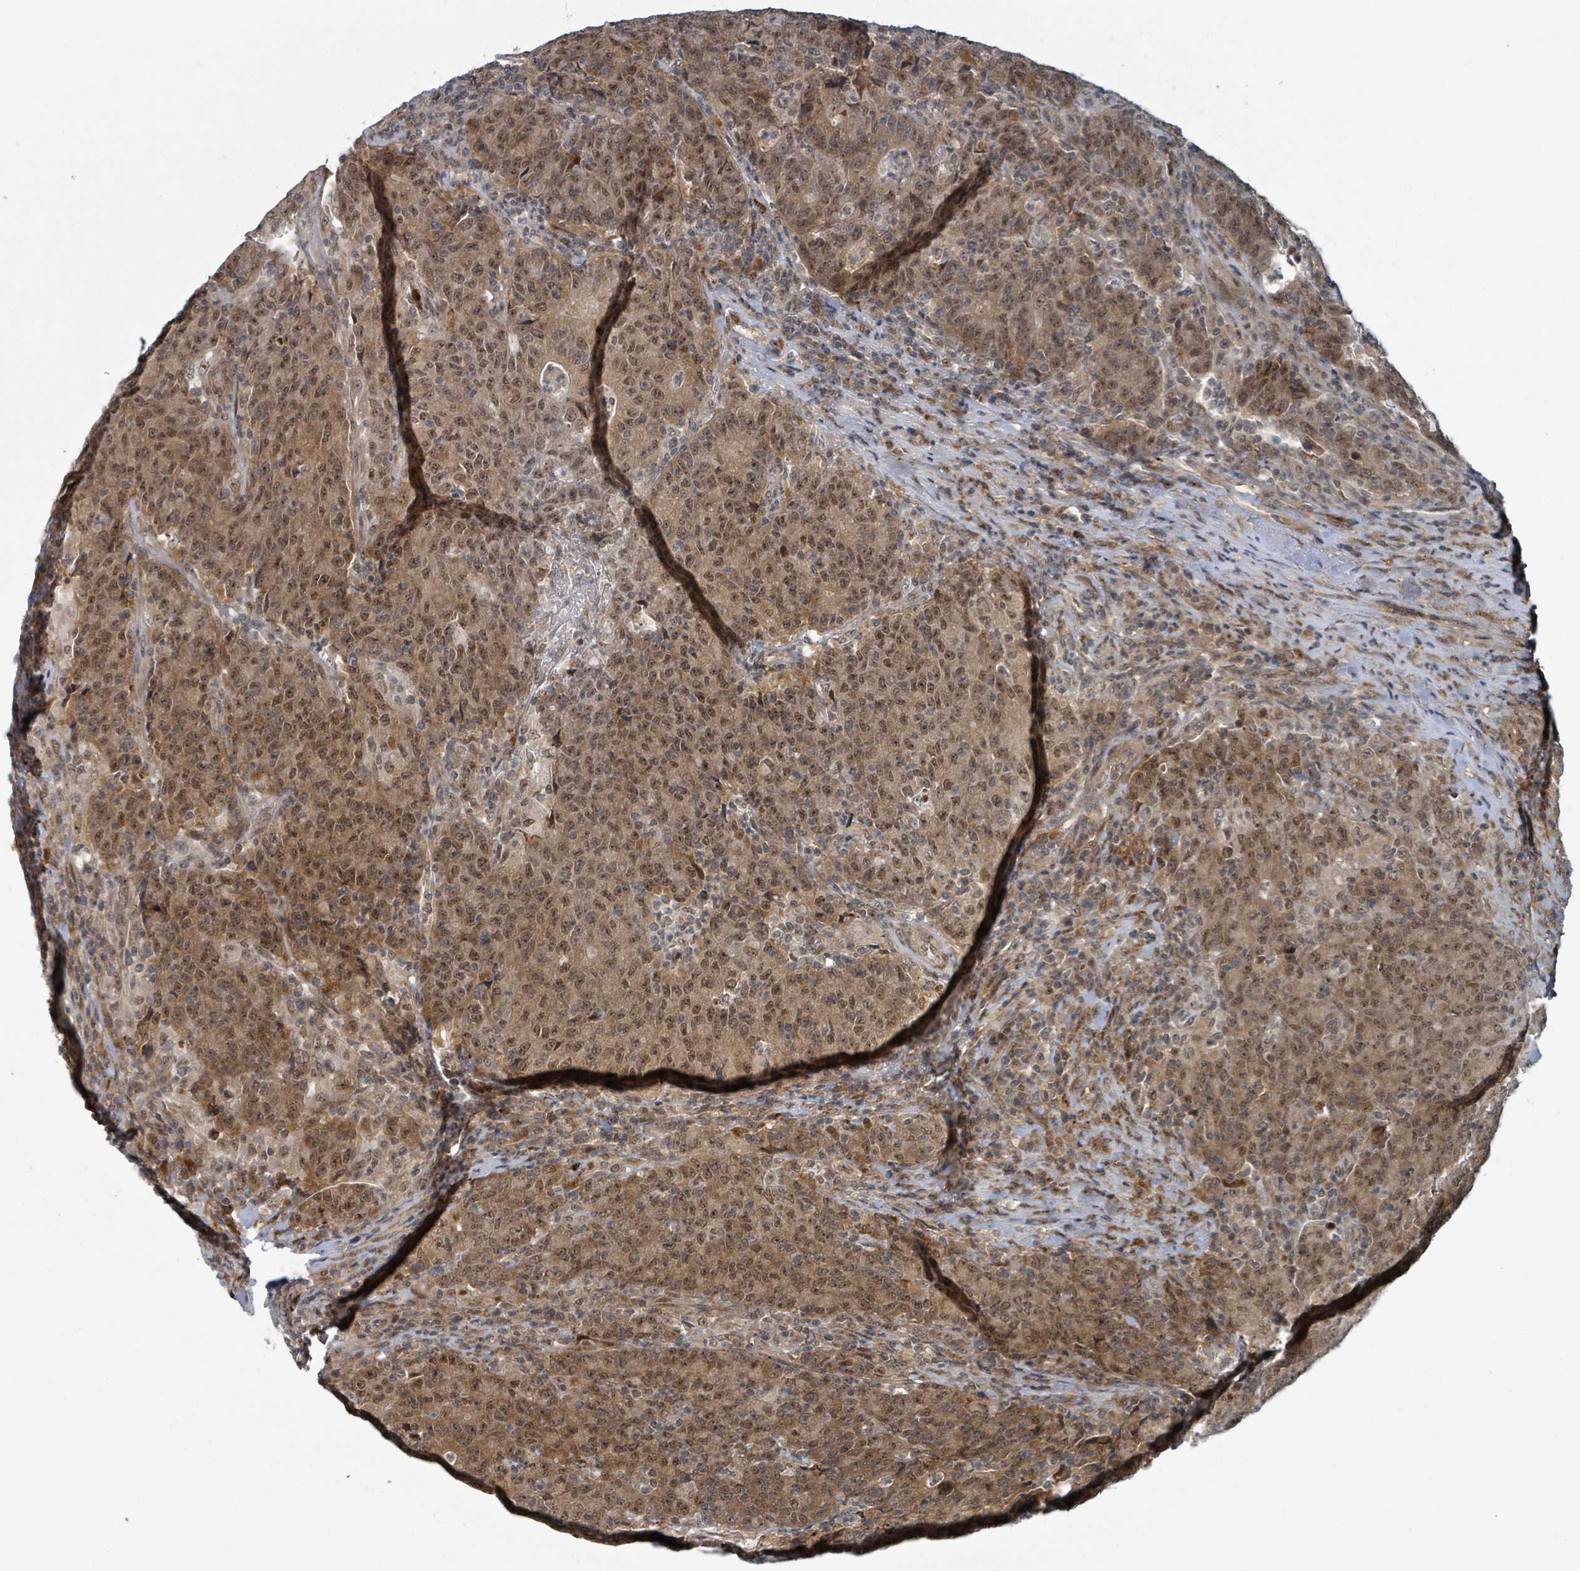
{"staining": {"intensity": "moderate", "quantity": ">75%", "location": "cytoplasmic/membranous,nuclear"}, "tissue": "colorectal cancer", "cell_type": "Tumor cells", "image_type": "cancer", "snomed": [{"axis": "morphology", "description": "Adenocarcinoma, NOS"}, {"axis": "topography", "description": "Colon"}], "caption": "A high-resolution micrograph shows immunohistochemistry staining of colorectal cancer (adenocarcinoma), which demonstrates moderate cytoplasmic/membranous and nuclear positivity in about >75% of tumor cells.", "gene": "GTF3C1", "patient": {"sex": "female", "age": 75}}